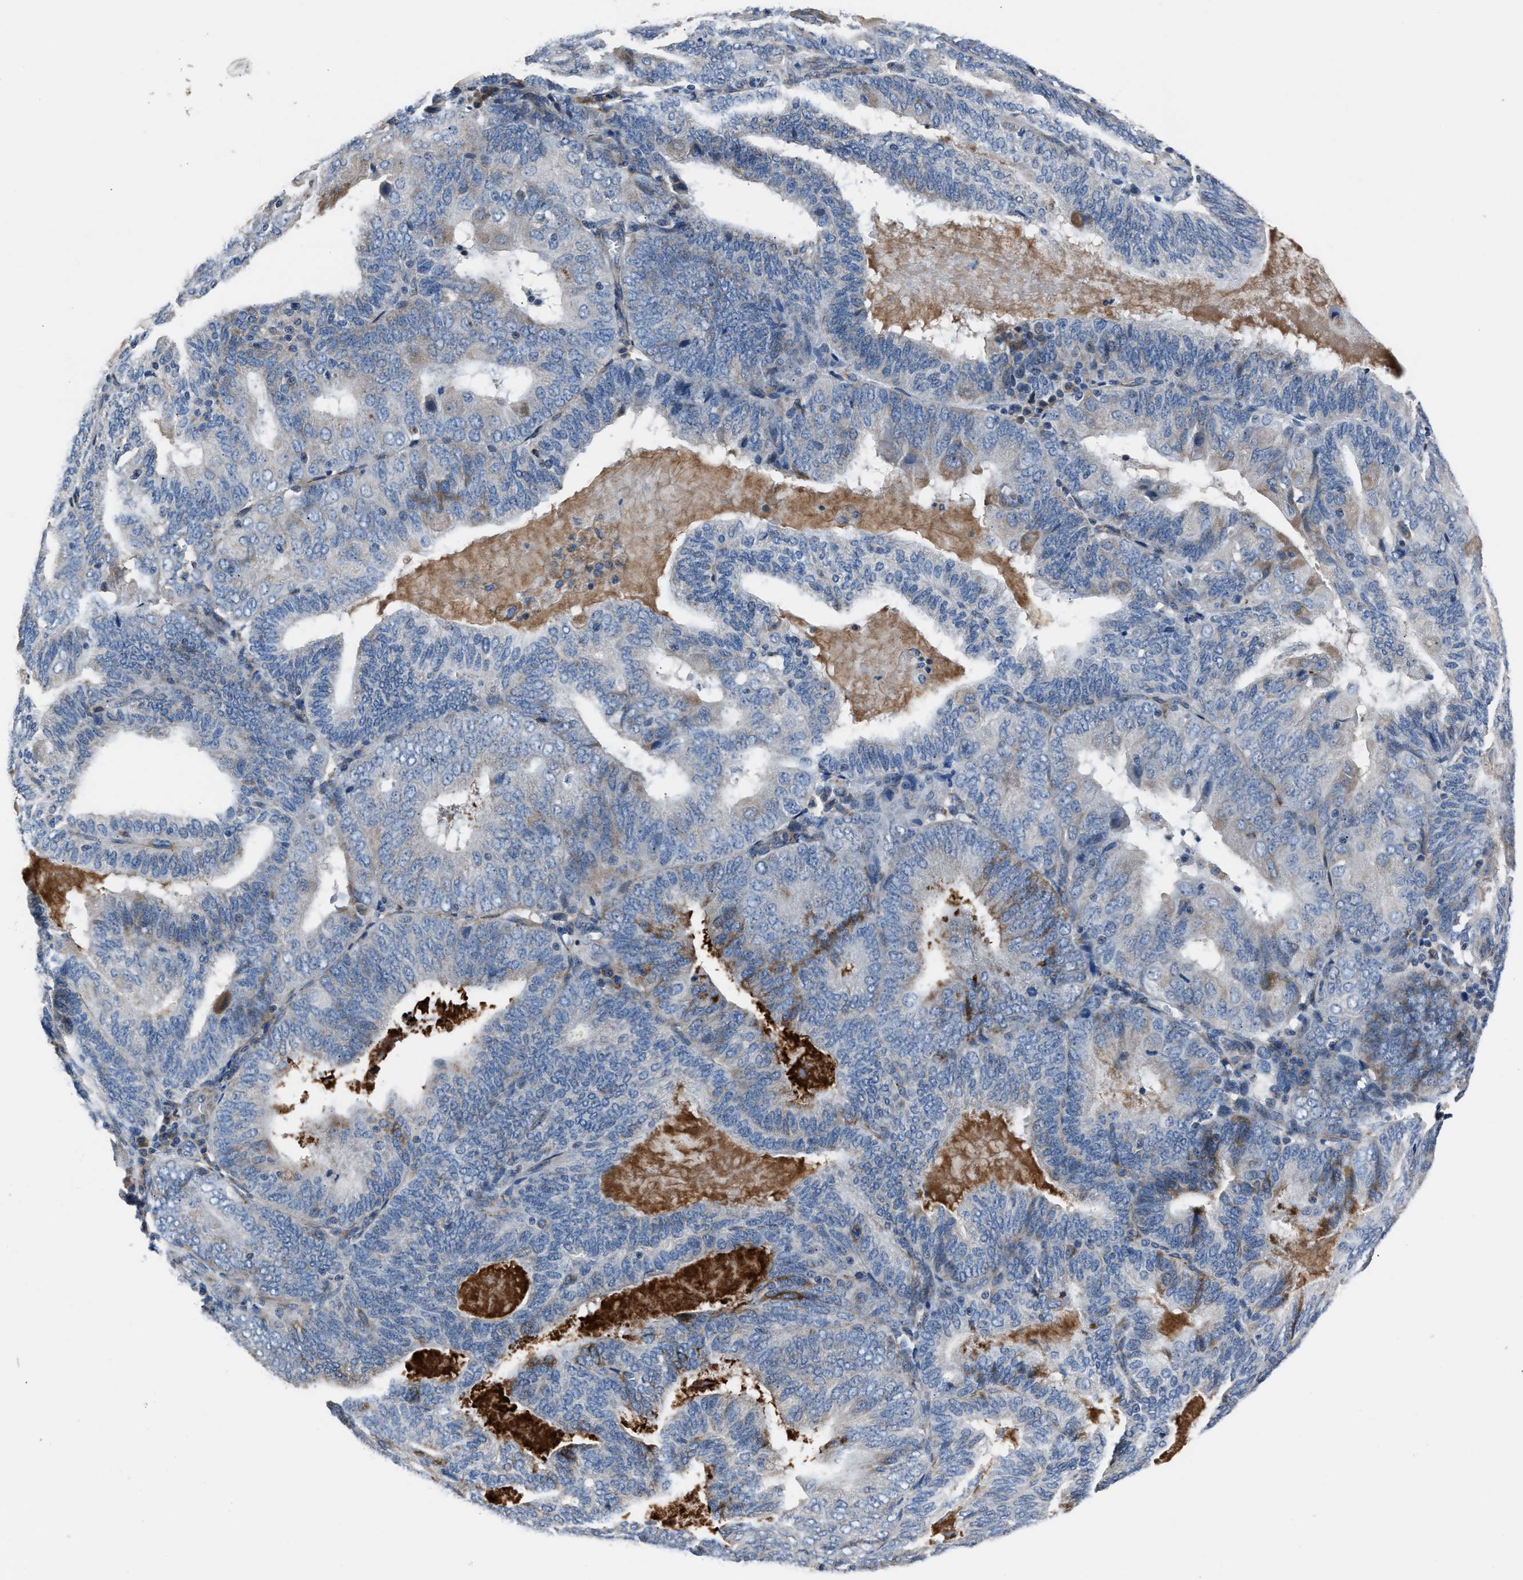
{"staining": {"intensity": "weak", "quantity": "<25%", "location": "cytoplasmic/membranous"}, "tissue": "endometrial cancer", "cell_type": "Tumor cells", "image_type": "cancer", "snomed": [{"axis": "morphology", "description": "Adenocarcinoma, NOS"}, {"axis": "topography", "description": "Endometrium"}], "caption": "Immunohistochemical staining of endometrial cancer reveals no significant staining in tumor cells.", "gene": "DNAJC24", "patient": {"sex": "female", "age": 81}}